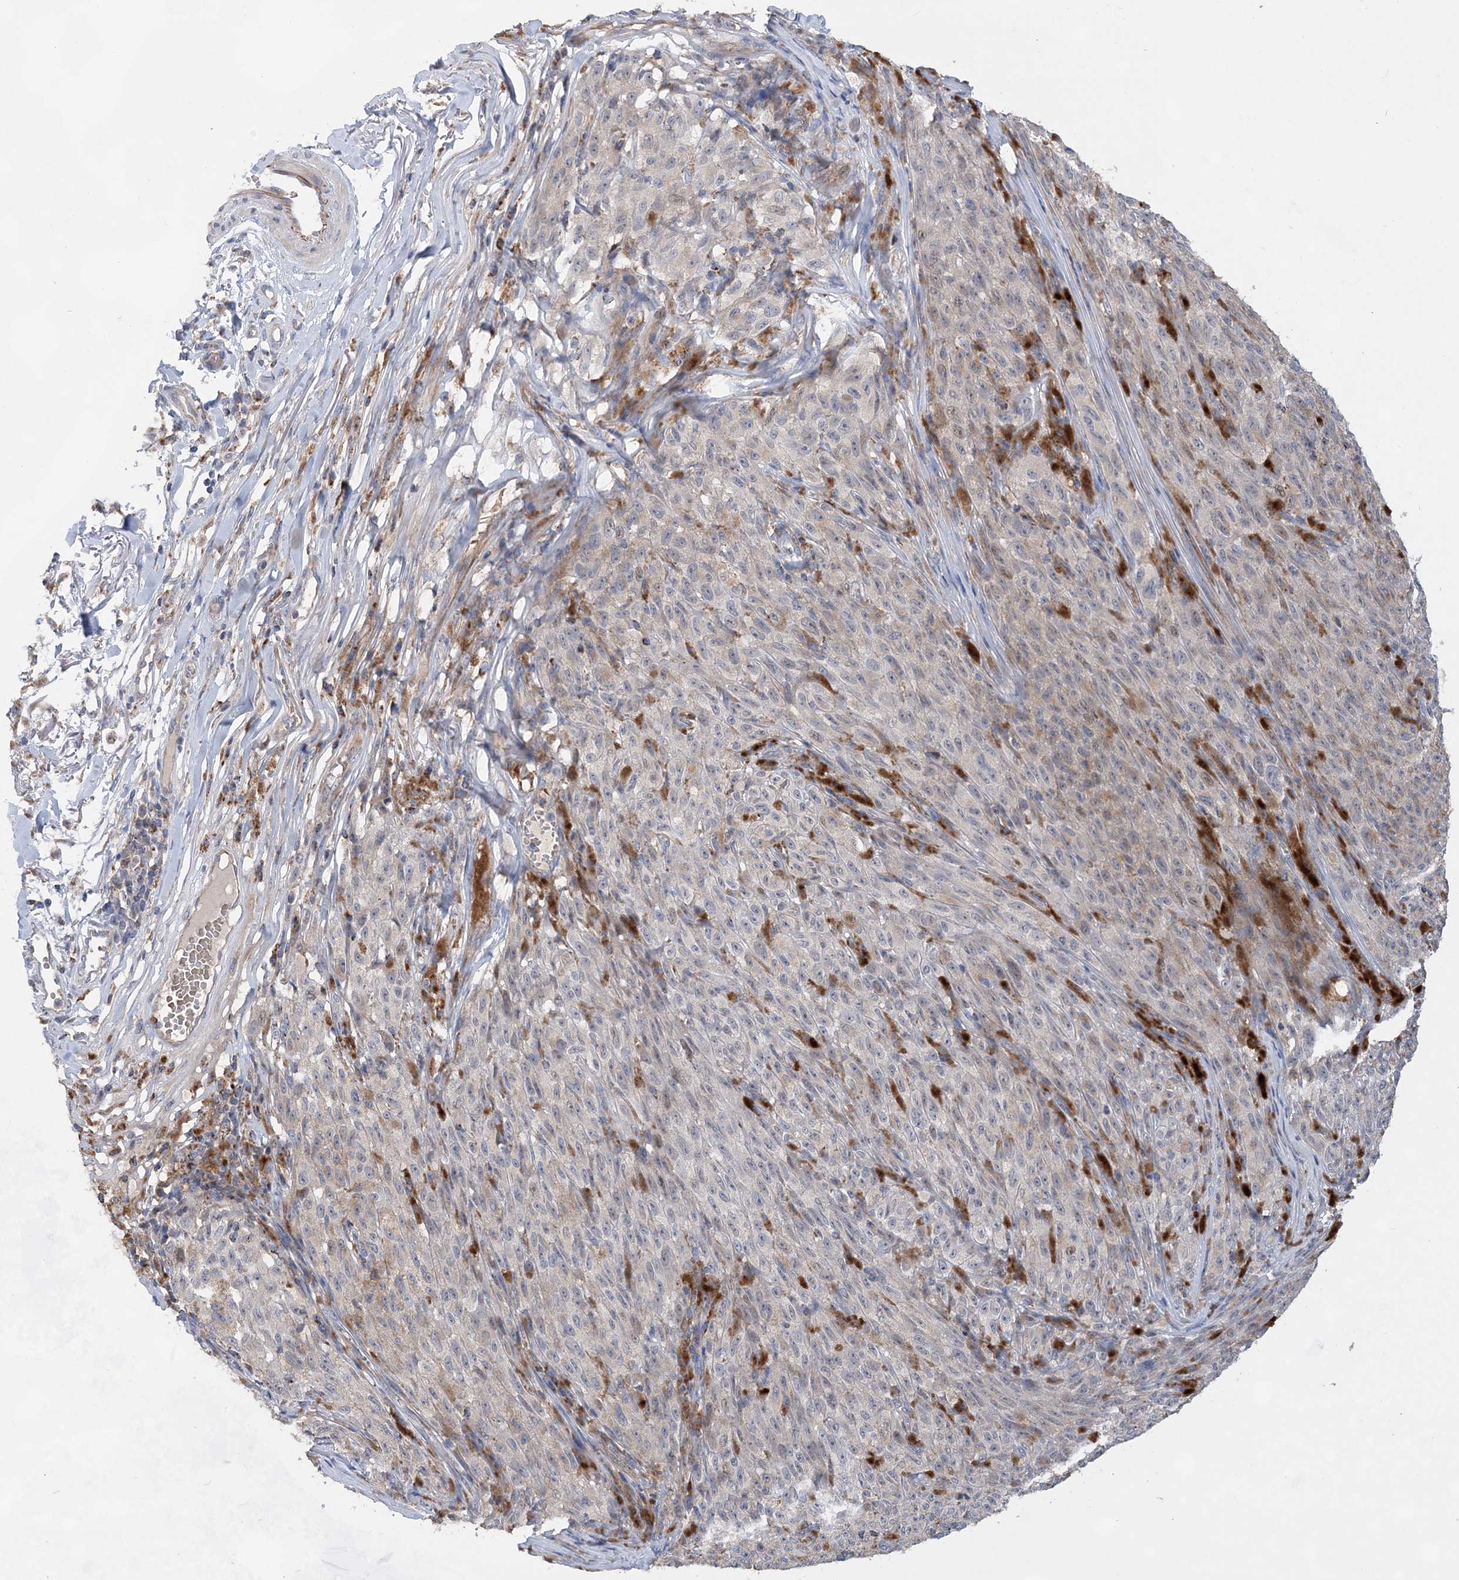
{"staining": {"intensity": "negative", "quantity": "none", "location": "none"}, "tissue": "melanoma", "cell_type": "Tumor cells", "image_type": "cancer", "snomed": [{"axis": "morphology", "description": "Malignant melanoma, NOS"}, {"axis": "topography", "description": "Skin"}], "caption": "DAB immunohistochemical staining of human malignant melanoma displays no significant staining in tumor cells.", "gene": "TRAPPC13", "patient": {"sex": "female", "age": 82}}